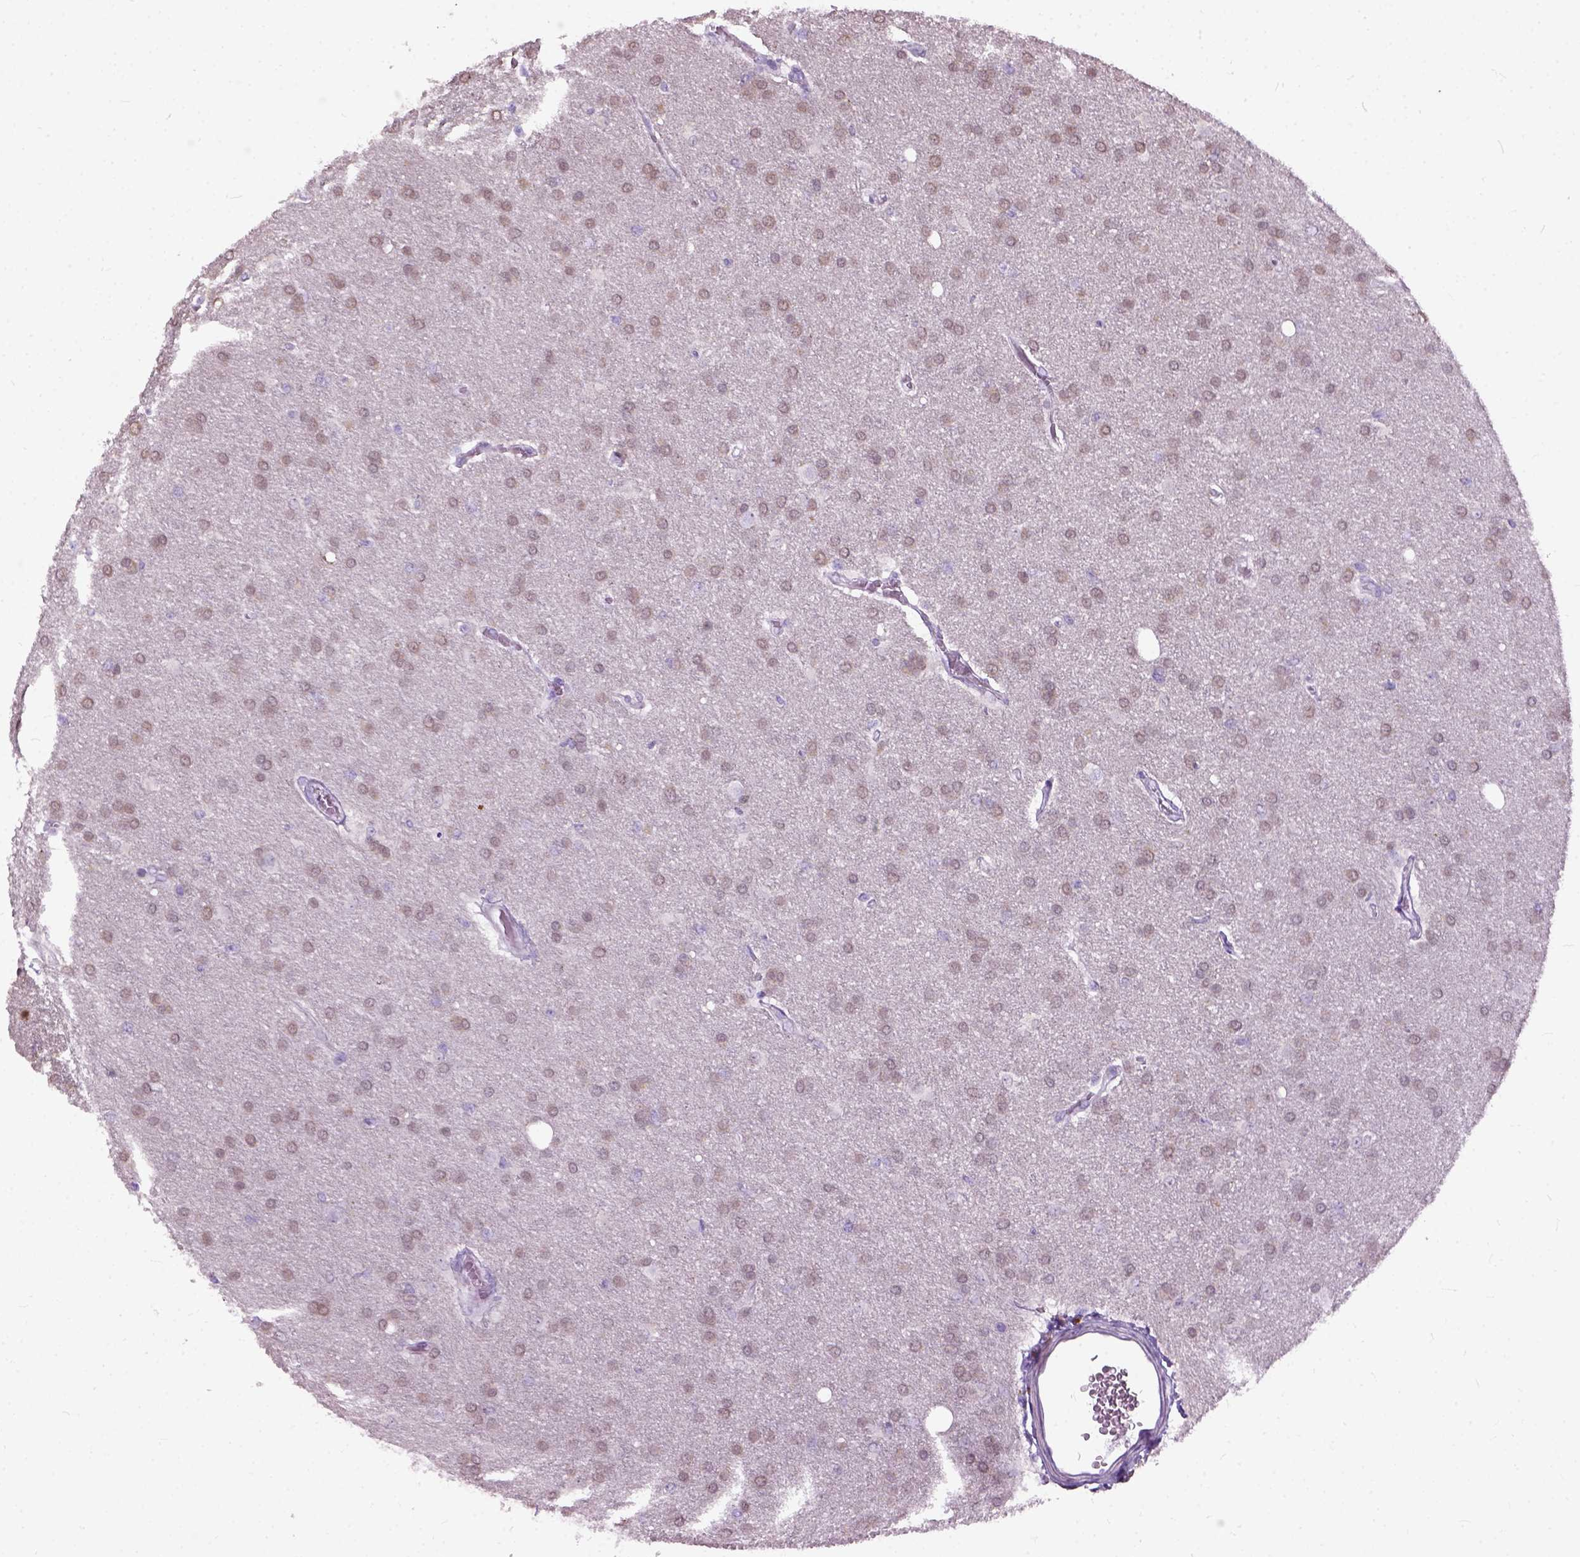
{"staining": {"intensity": "weak", "quantity": ">75%", "location": "nuclear"}, "tissue": "glioma", "cell_type": "Tumor cells", "image_type": "cancer", "snomed": [{"axis": "morphology", "description": "Glioma, malignant, Low grade"}, {"axis": "topography", "description": "Brain"}], "caption": "Glioma stained for a protein demonstrates weak nuclear positivity in tumor cells.", "gene": "AXDND1", "patient": {"sex": "female", "age": 32}}